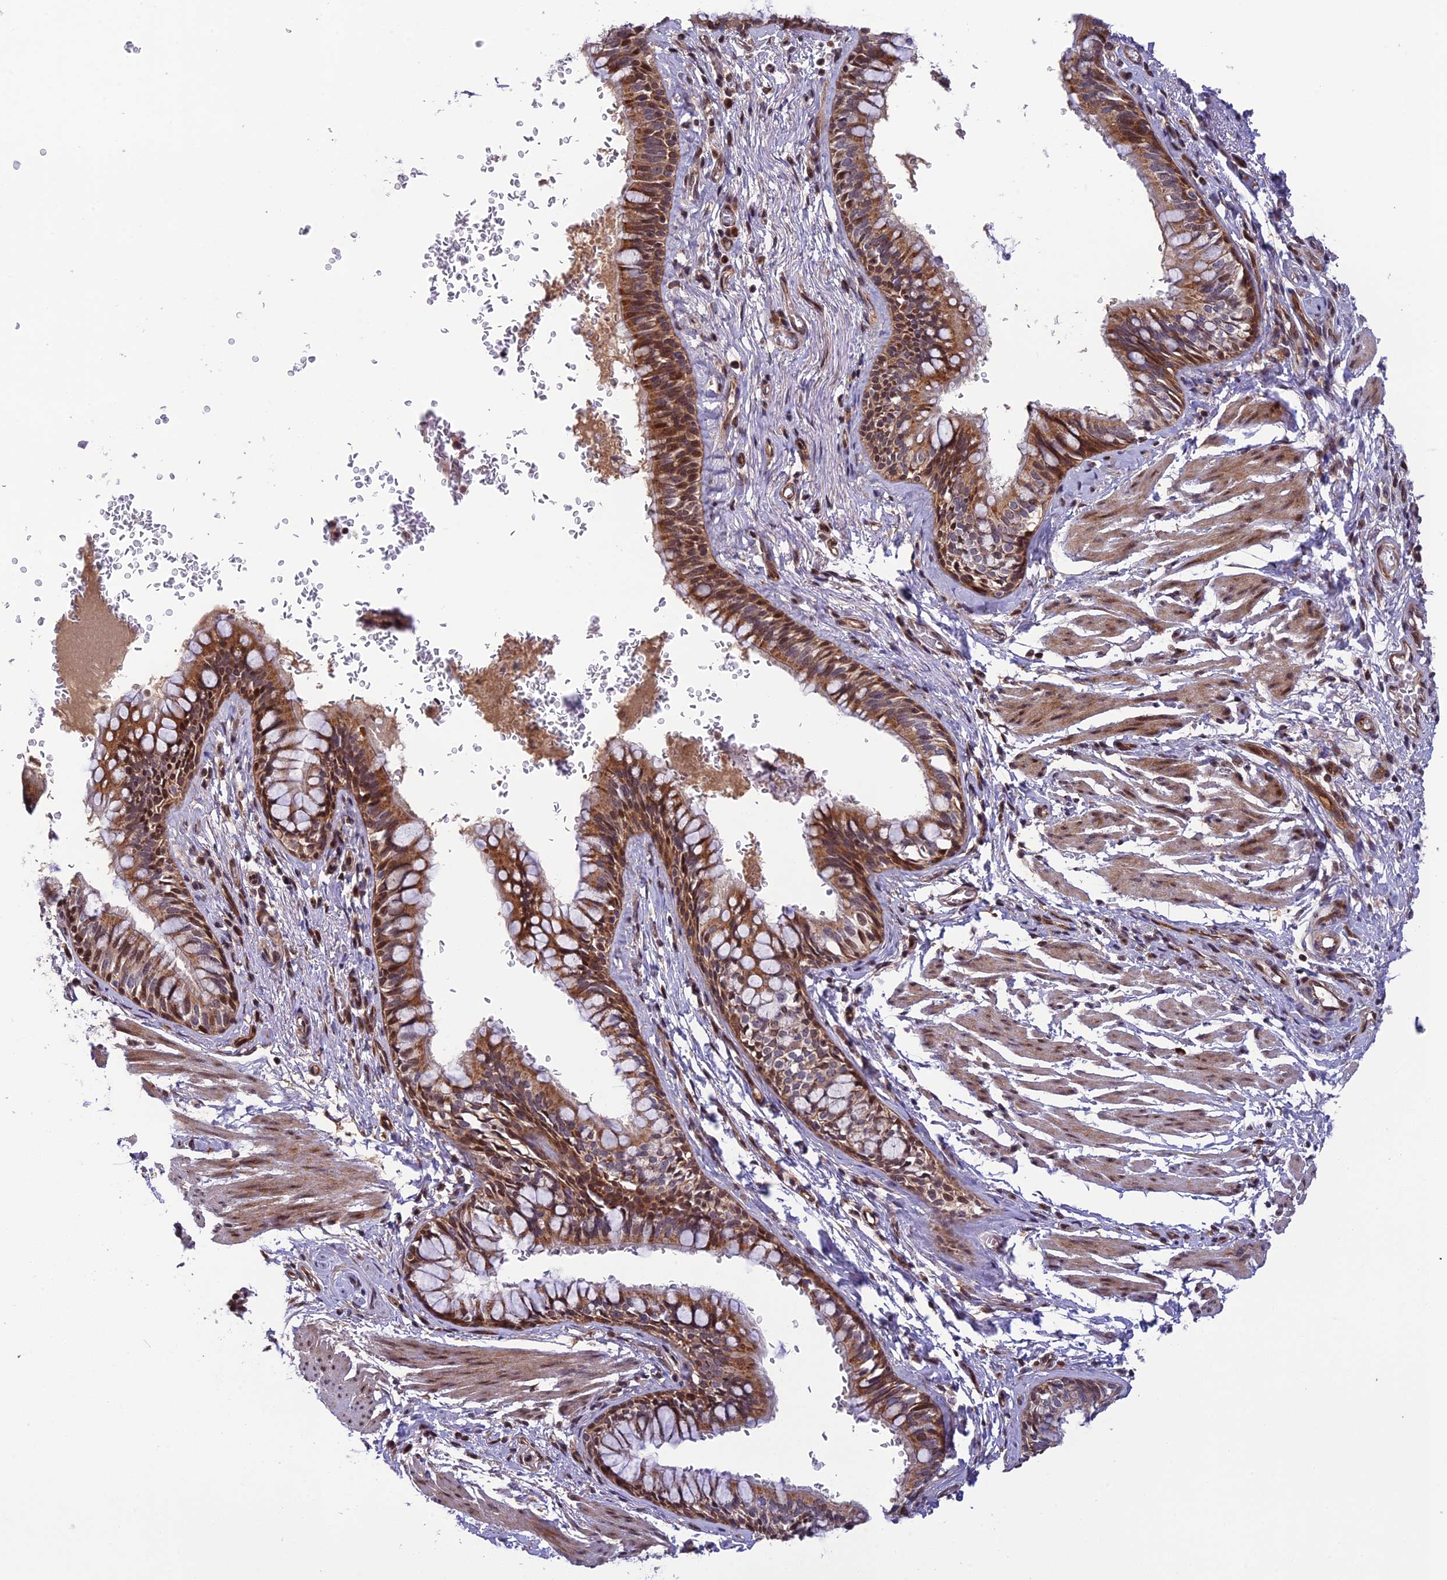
{"staining": {"intensity": "moderate", "quantity": ">75%", "location": "cytoplasmic/membranous,nuclear"}, "tissue": "bronchus", "cell_type": "Respiratory epithelial cells", "image_type": "normal", "snomed": [{"axis": "morphology", "description": "Normal tissue, NOS"}, {"axis": "topography", "description": "Cartilage tissue"}, {"axis": "topography", "description": "Bronchus"}], "caption": "Bronchus stained with immunohistochemistry (IHC) demonstrates moderate cytoplasmic/membranous,nuclear staining in about >75% of respiratory epithelial cells. The staining was performed using DAB, with brown indicating positive protein expression. Nuclei are stained blue with hematoxylin.", "gene": "SMIM7", "patient": {"sex": "female", "age": 36}}